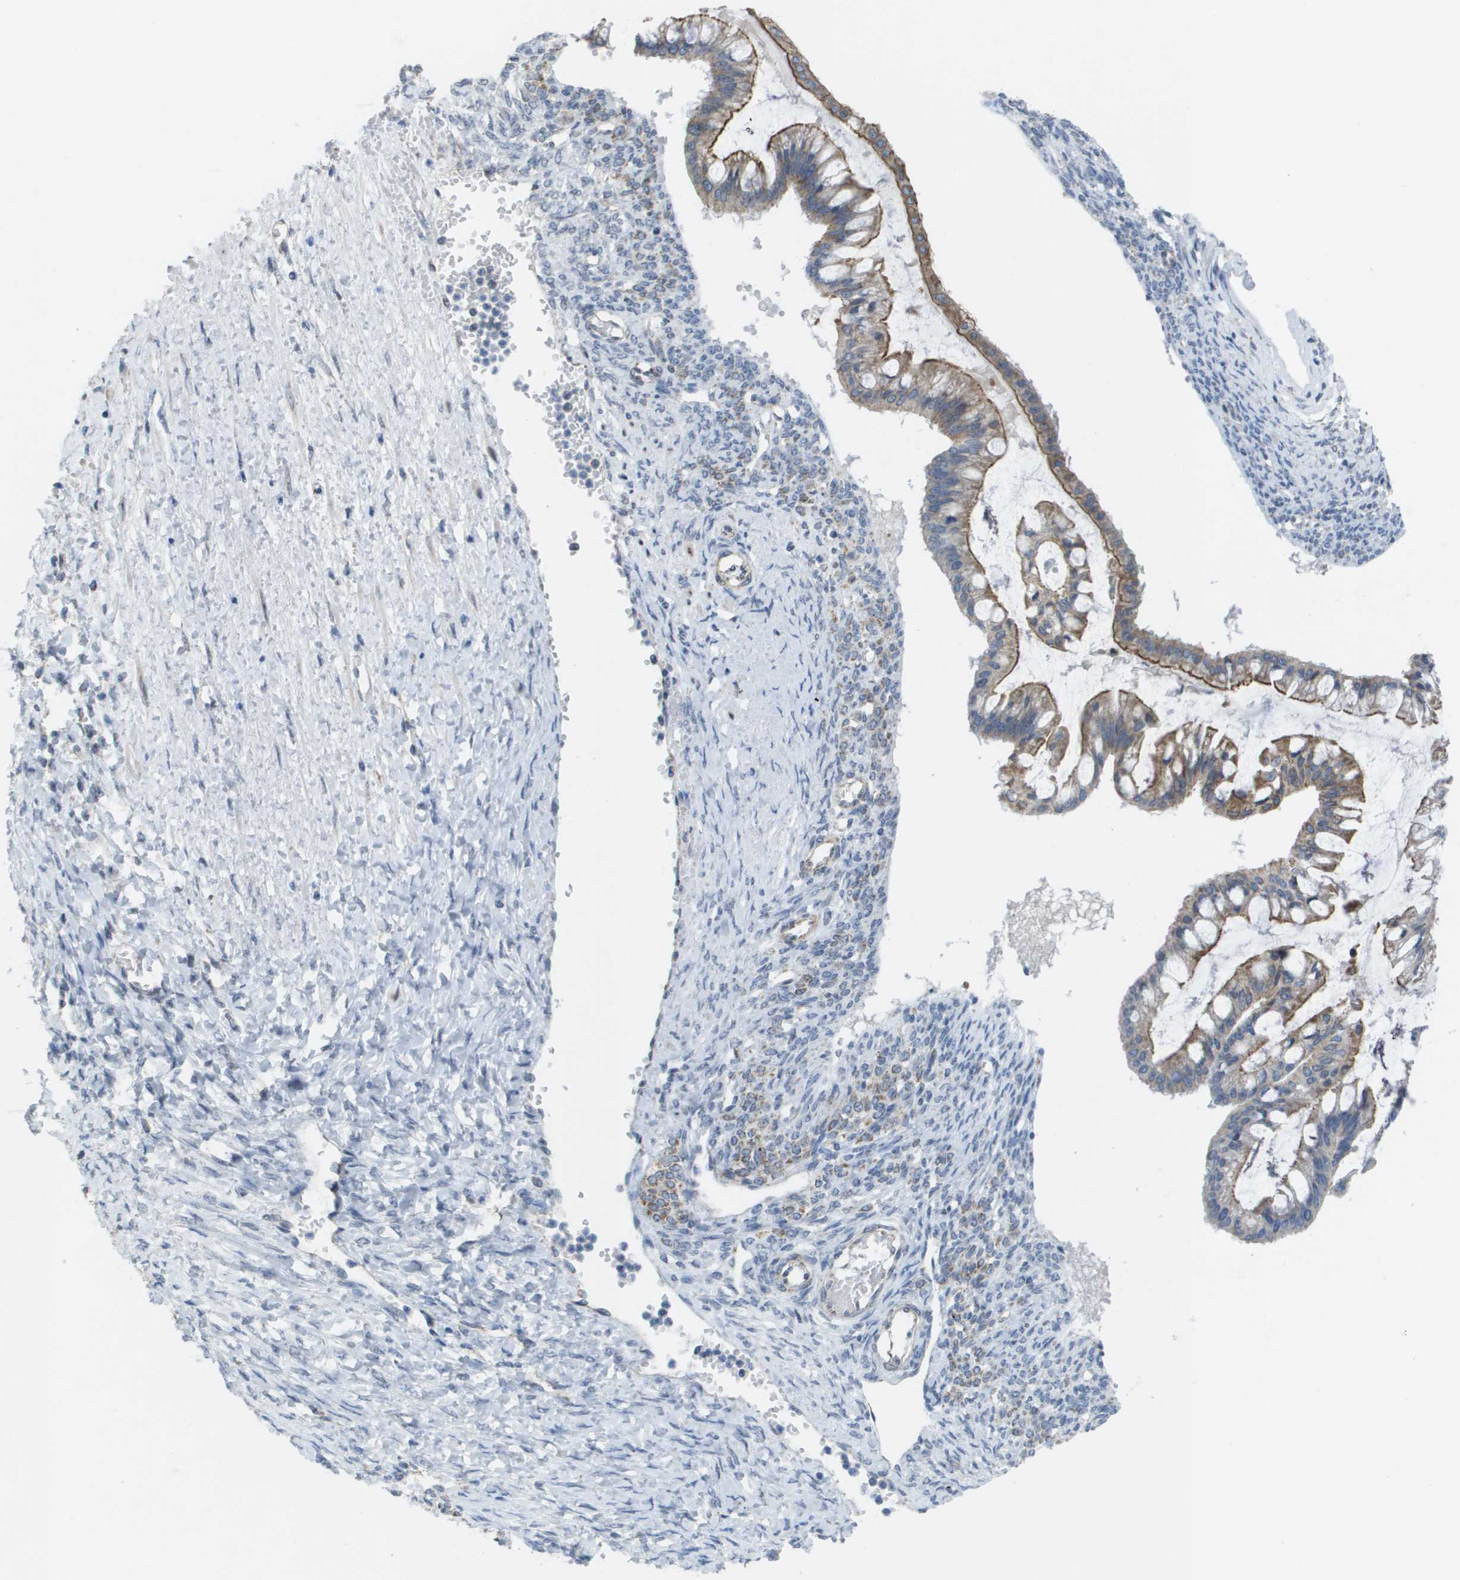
{"staining": {"intensity": "moderate", "quantity": ">75%", "location": "cytoplasmic/membranous"}, "tissue": "ovarian cancer", "cell_type": "Tumor cells", "image_type": "cancer", "snomed": [{"axis": "morphology", "description": "Cystadenocarcinoma, mucinous, NOS"}, {"axis": "topography", "description": "Ovary"}], "caption": "Immunohistochemistry photomicrograph of mucinous cystadenocarcinoma (ovarian) stained for a protein (brown), which demonstrates medium levels of moderate cytoplasmic/membranous positivity in approximately >75% of tumor cells.", "gene": "TMEM223", "patient": {"sex": "female", "age": 73}}